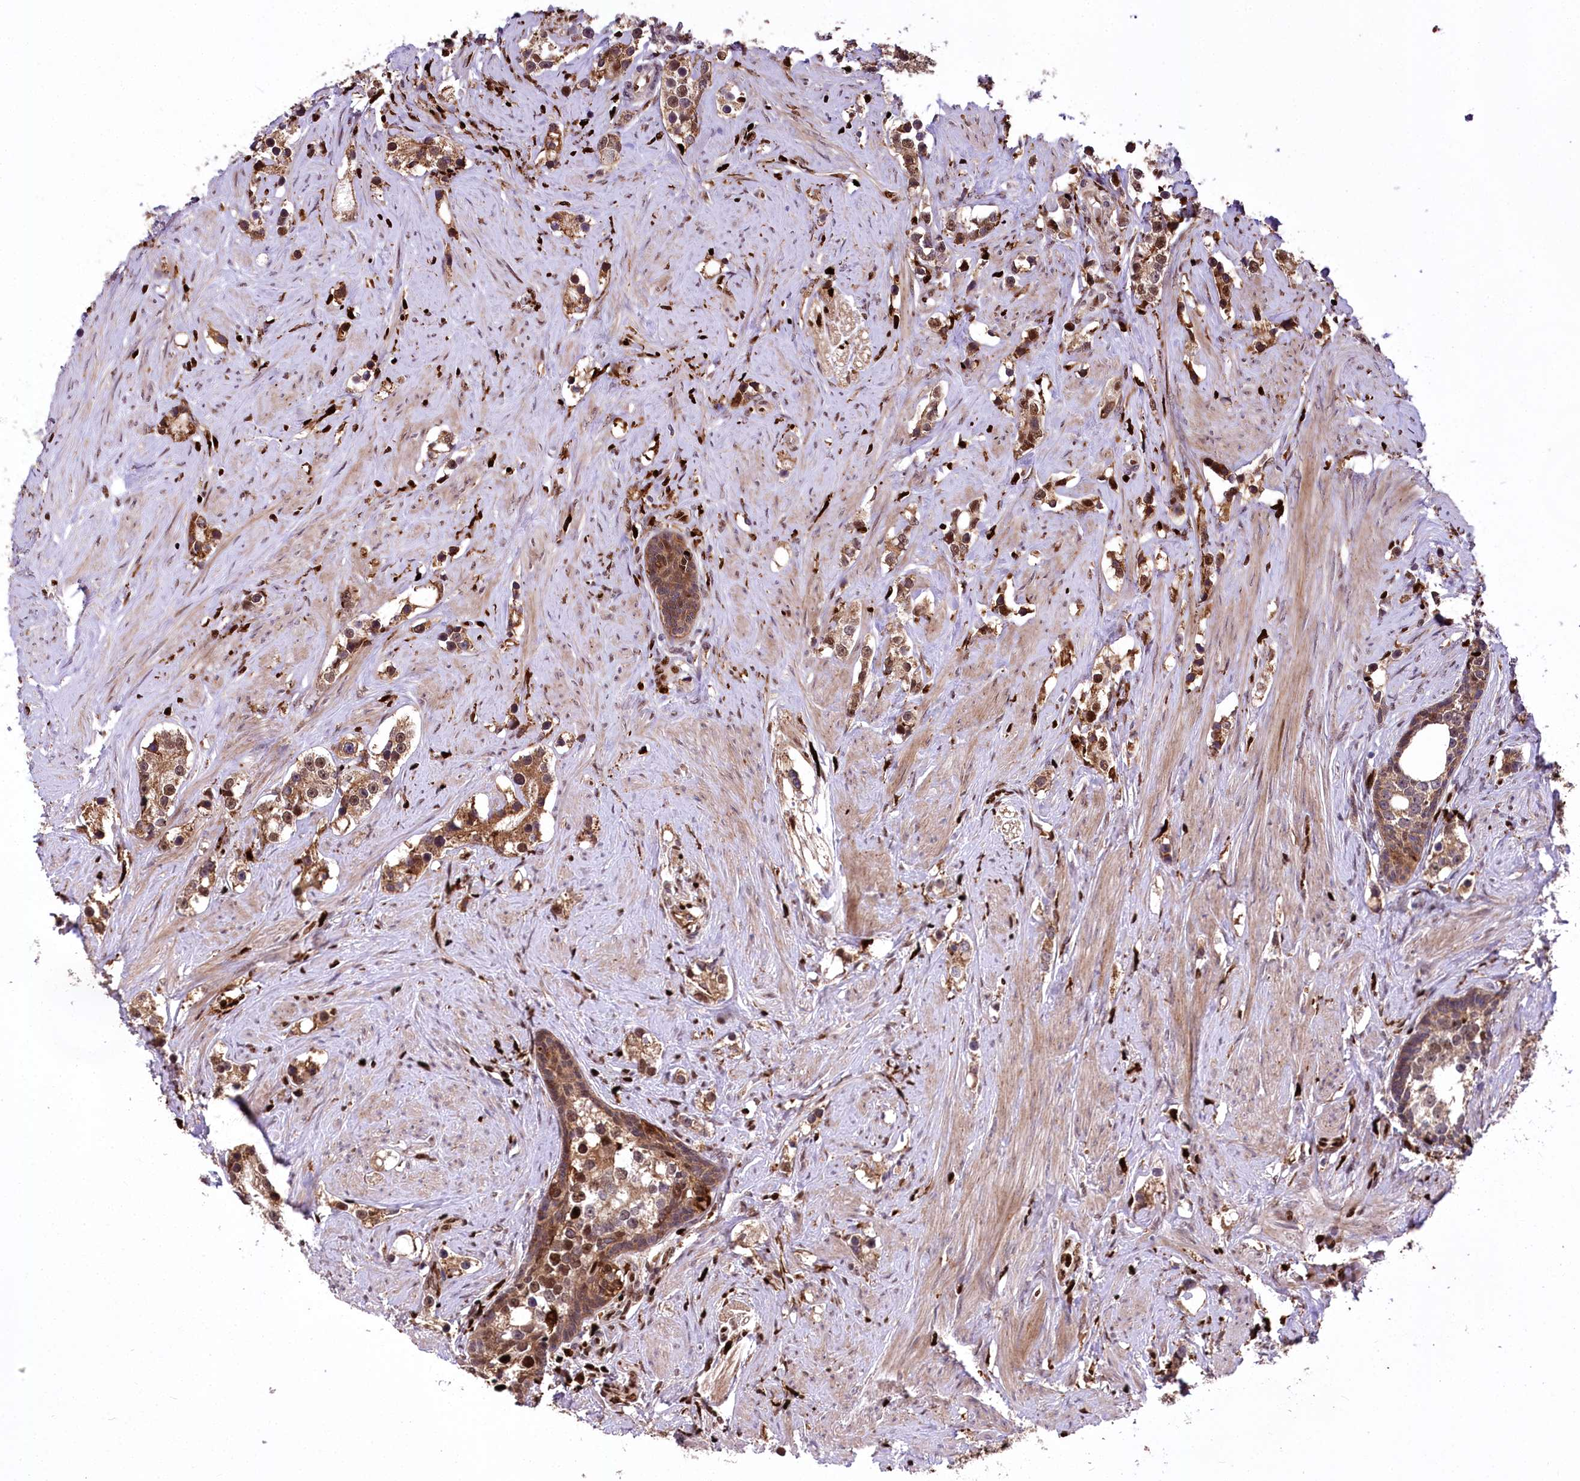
{"staining": {"intensity": "moderate", "quantity": ">75%", "location": "cytoplasmic/membranous,nuclear"}, "tissue": "prostate cancer", "cell_type": "Tumor cells", "image_type": "cancer", "snomed": [{"axis": "morphology", "description": "Adenocarcinoma, High grade"}, {"axis": "topography", "description": "Prostate"}], "caption": "IHC micrograph of high-grade adenocarcinoma (prostate) stained for a protein (brown), which shows medium levels of moderate cytoplasmic/membranous and nuclear expression in about >75% of tumor cells.", "gene": "FIGN", "patient": {"sex": "male", "age": 63}}